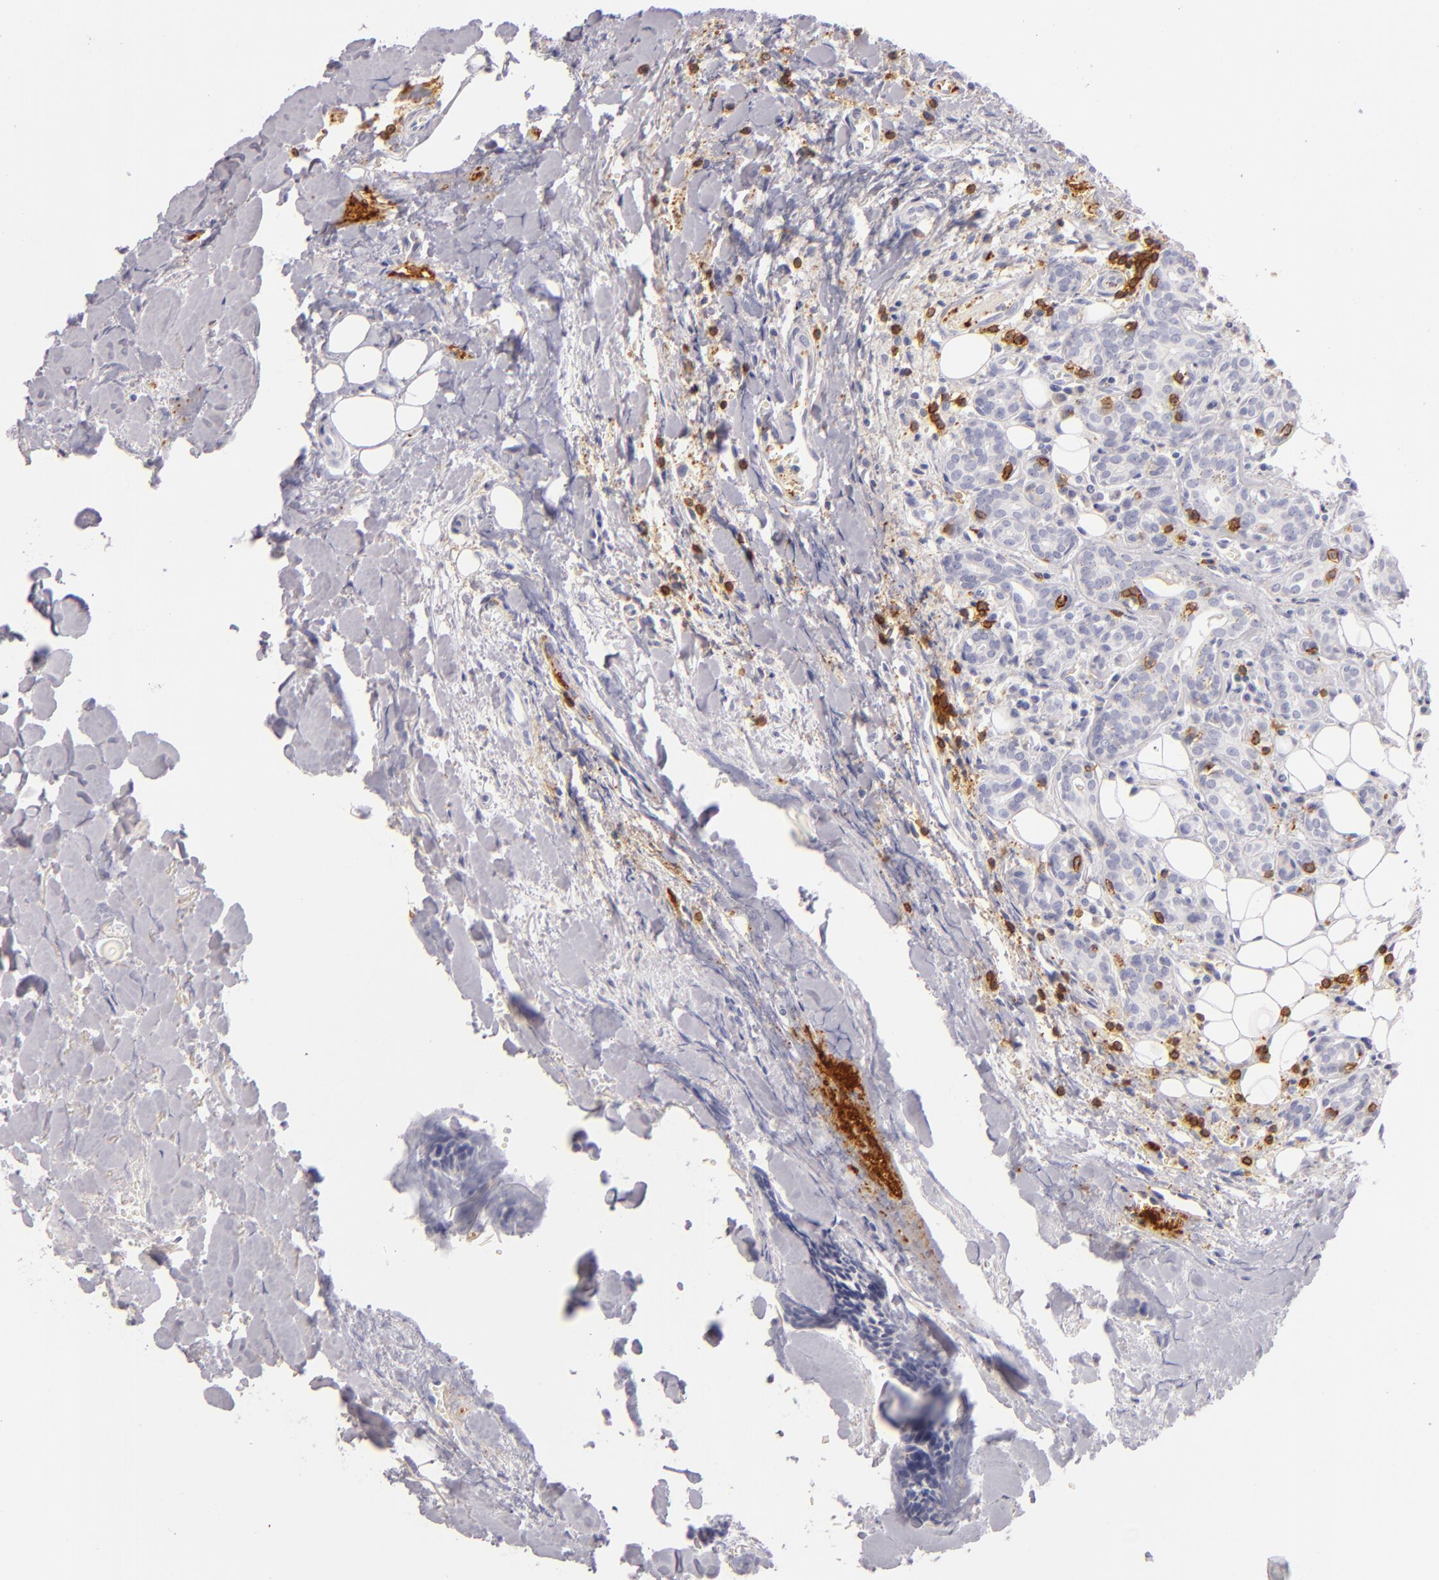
{"staining": {"intensity": "negative", "quantity": "none", "location": "none"}, "tissue": "head and neck cancer", "cell_type": "Tumor cells", "image_type": "cancer", "snomed": [{"axis": "morphology", "description": "Squamous cell carcinoma, NOS"}, {"axis": "topography", "description": "Salivary gland"}, {"axis": "topography", "description": "Head-Neck"}], "caption": "Head and neck squamous cell carcinoma was stained to show a protein in brown. There is no significant expression in tumor cells. (DAB IHC visualized using brightfield microscopy, high magnification).", "gene": "LAT", "patient": {"sex": "male", "age": 70}}